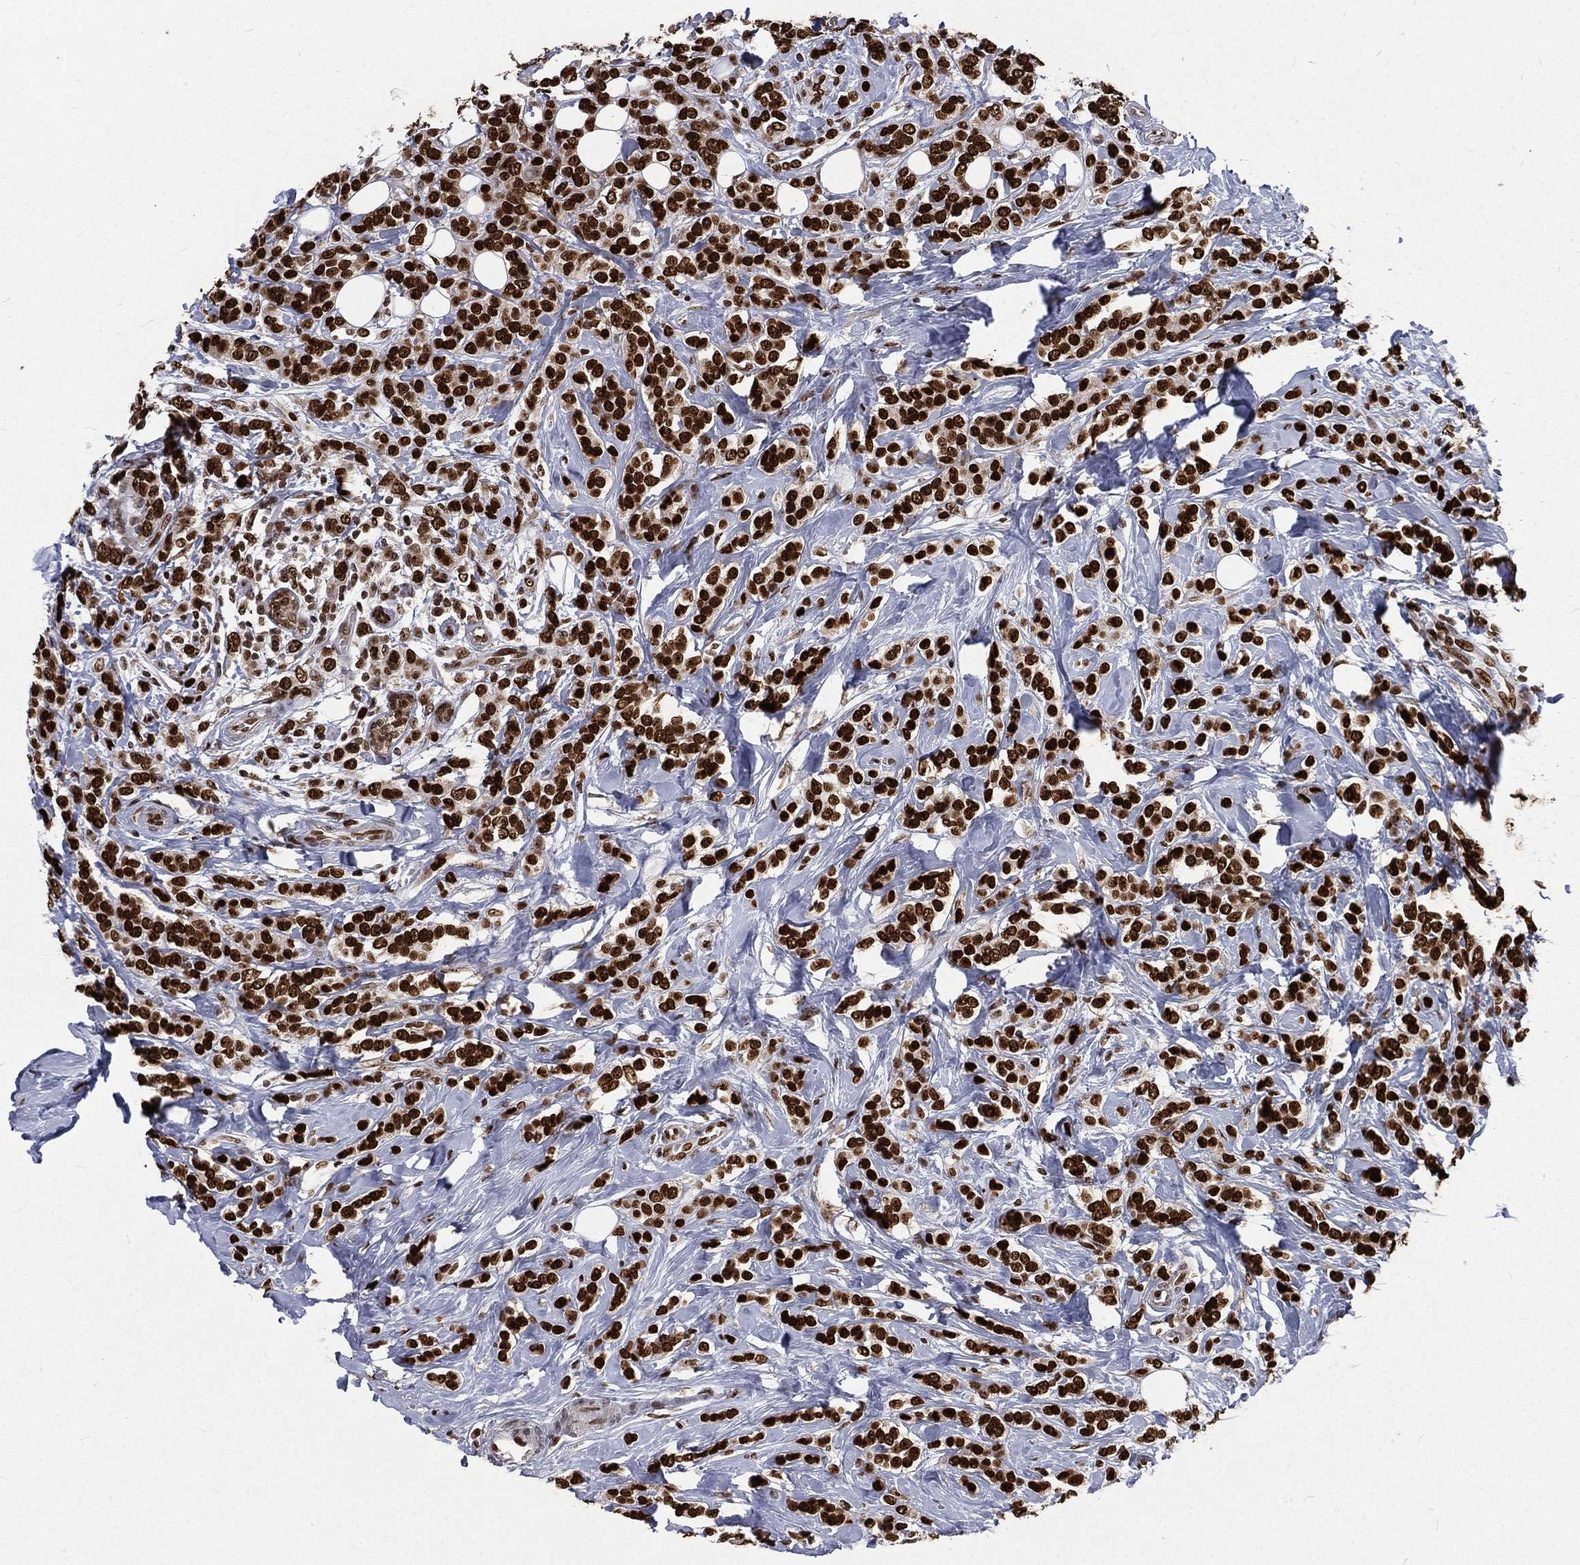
{"staining": {"intensity": "strong", "quantity": ">75%", "location": "nuclear"}, "tissue": "breast cancer", "cell_type": "Tumor cells", "image_type": "cancer", "snomed": [{"axis": "morphology", "description": "Lobular carcinoma"}, {"axis": "topography", "description": "Breast"}], "caption": "Human breast cancer stained with a brown dye exhibits strong nuclear positive staining in approximately >75% of tumor cells.", "gene": "POLB", "patient": {"sex": "female", "age": 49}}